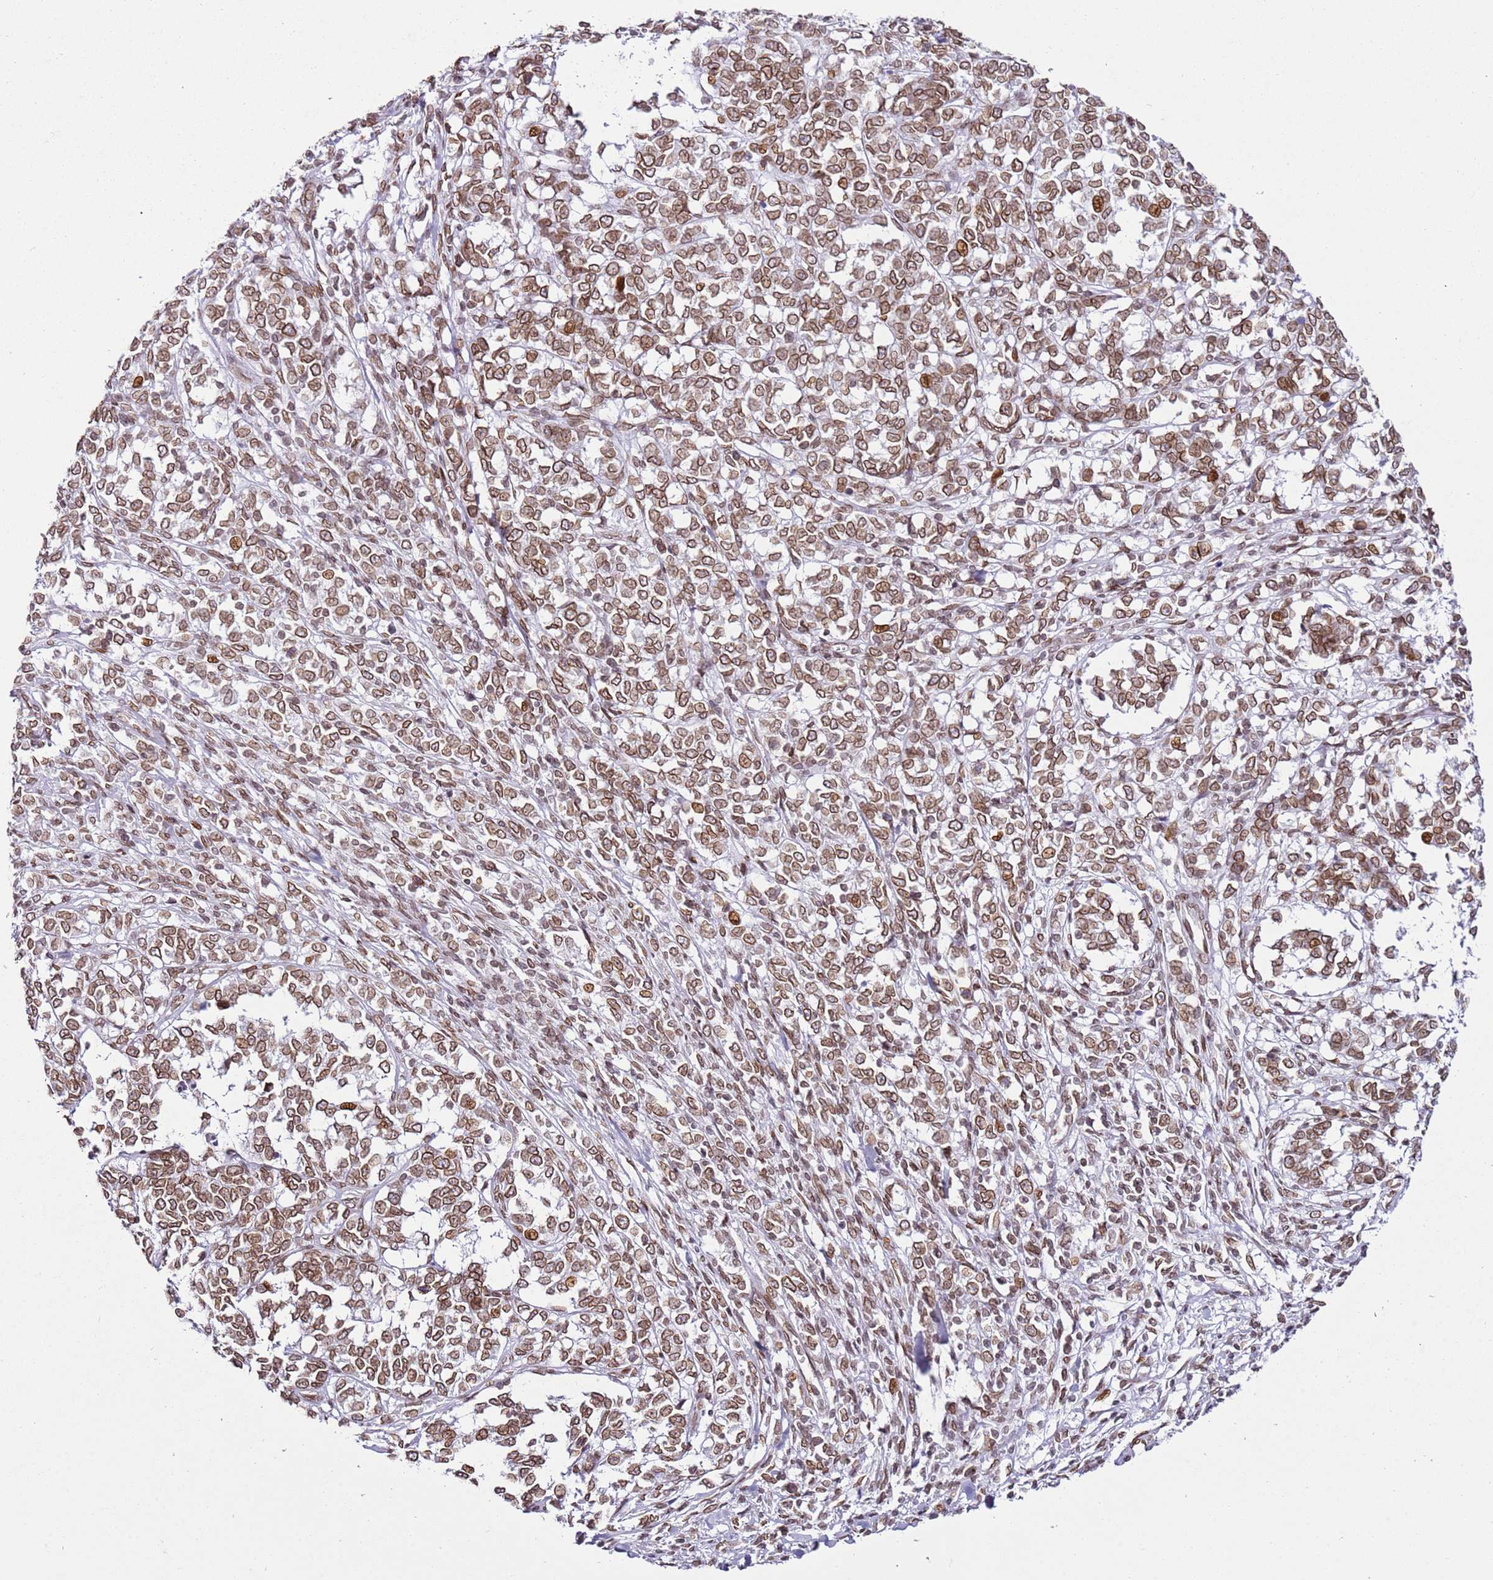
{"staining": {"intensity": "moderate", "quantity": ">75%", "location": "cytoplasmic/membranous,nuclear"}, "tissue": "melanoma", "cell_type": "Tumor cells", "image_type": "cancer", "snomed": [{"axis": "morphology", "description": "Malignant melanoma, NOS"}, {"axis": "topography", "description": "Skin"}], "caption": "Immunohistochemistry (IHC) of malignant melanoma demonstrates medium levels of moderate cytoplasmic/membranous and nuclear positivity in approximately >75% of tumor cells.", "gene": "POU6F1", "patient": {"sex": "female", "age": 72}}